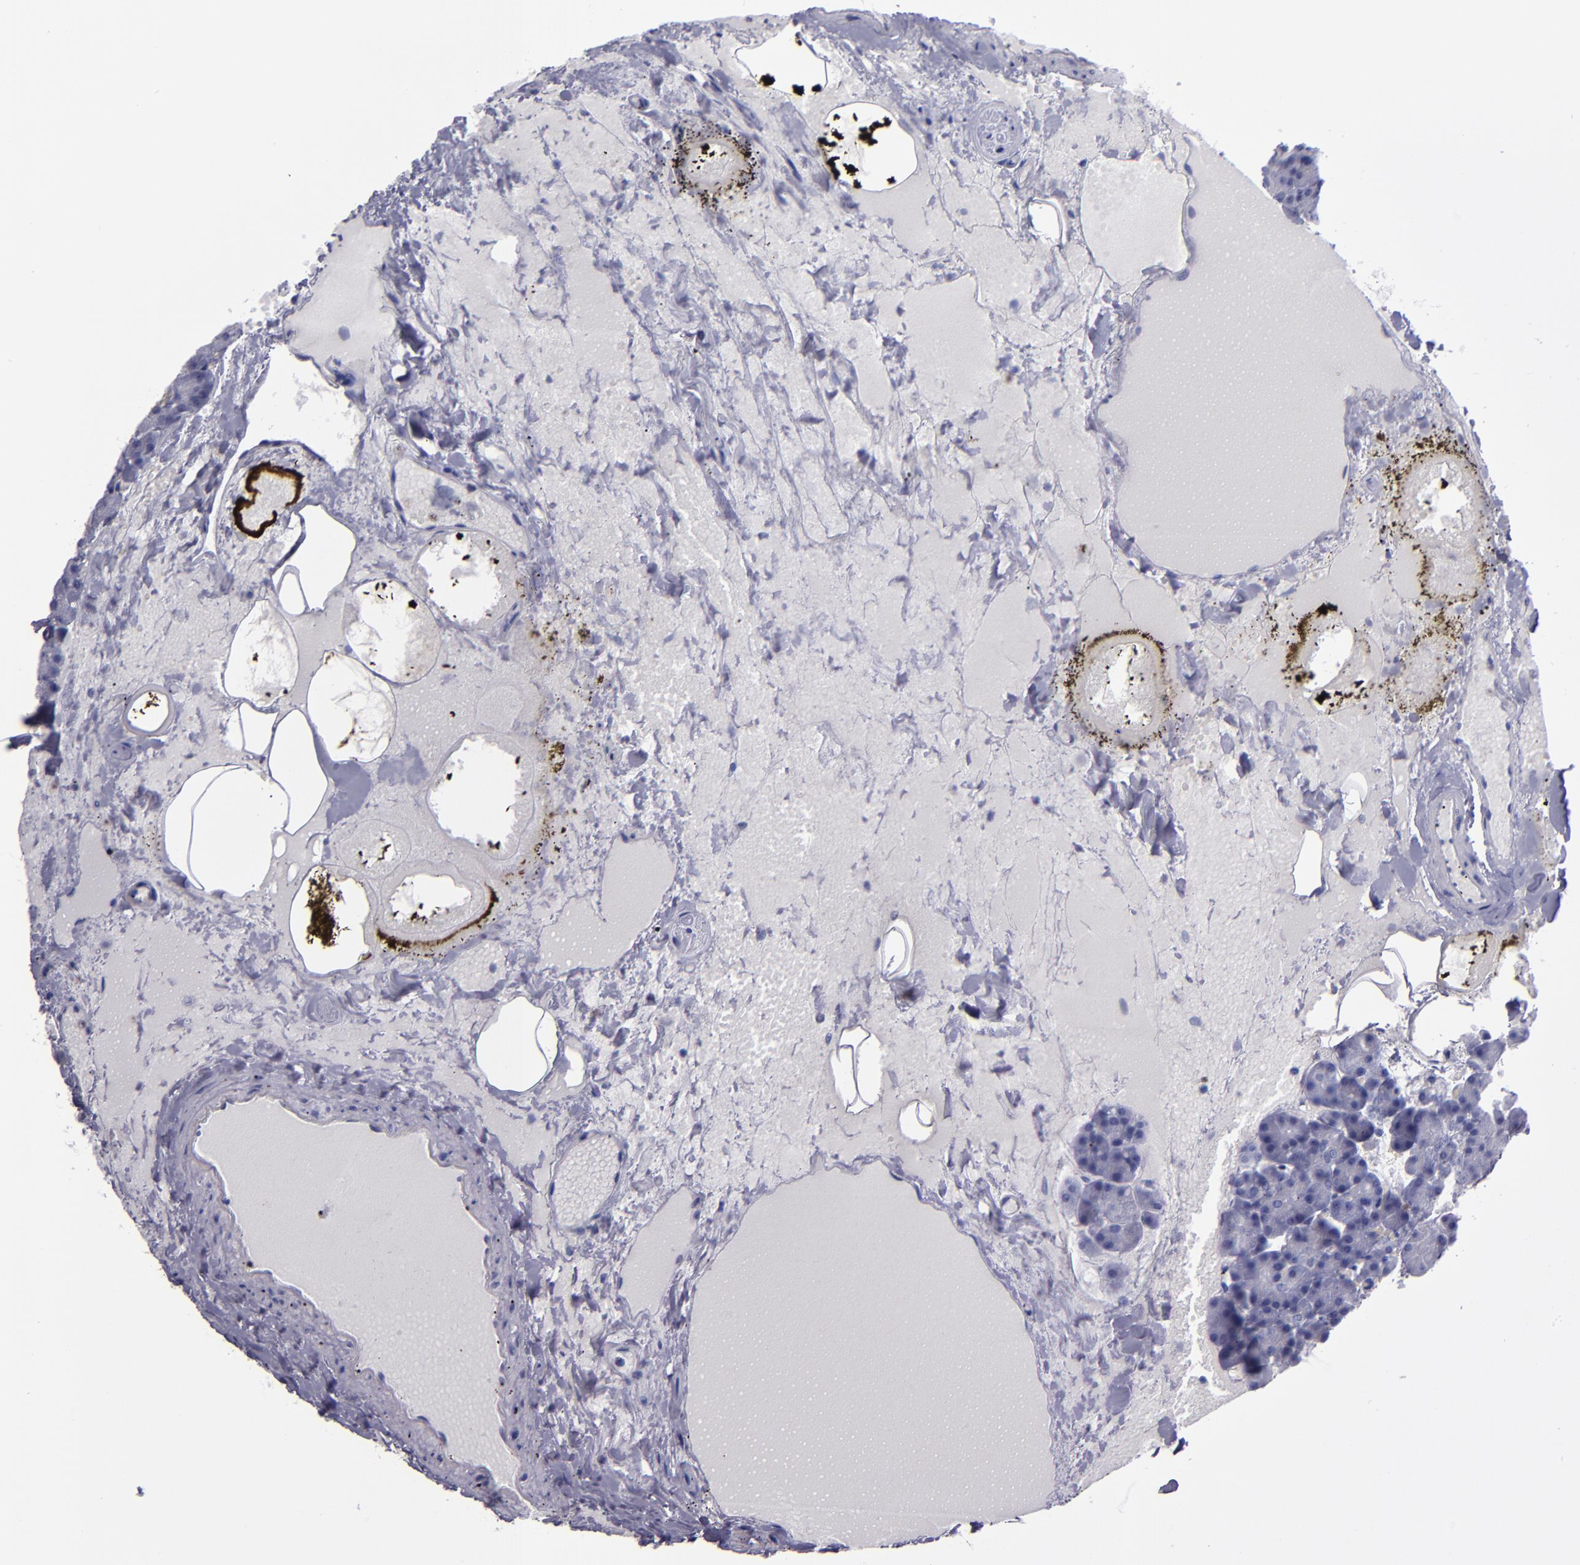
{"staining": {"intensity": "negative", "quantity": "none", "location": "none"}, "tissue": "pancreas", "cell_type": "Exocrine glandular cells", "image_type": "normal", "snomed": [{"axis": "morphology", "description": "Normal tissue, NOS"}, {"axis": "topography", "description": "Pancreas"}], "caption": "DAB (3,3'-diaminobenzidine) immunohistochemical staining of normal pancreas displays no significant staining in exocrine glandular cells. The staining is performed using DAB (3,3'-diaminobenzidine) brown chromogen with nuclei counter-stained in using hematoxylin.", "gene": "CEBPE", "patient": {"sex": "female", "age": 35}}